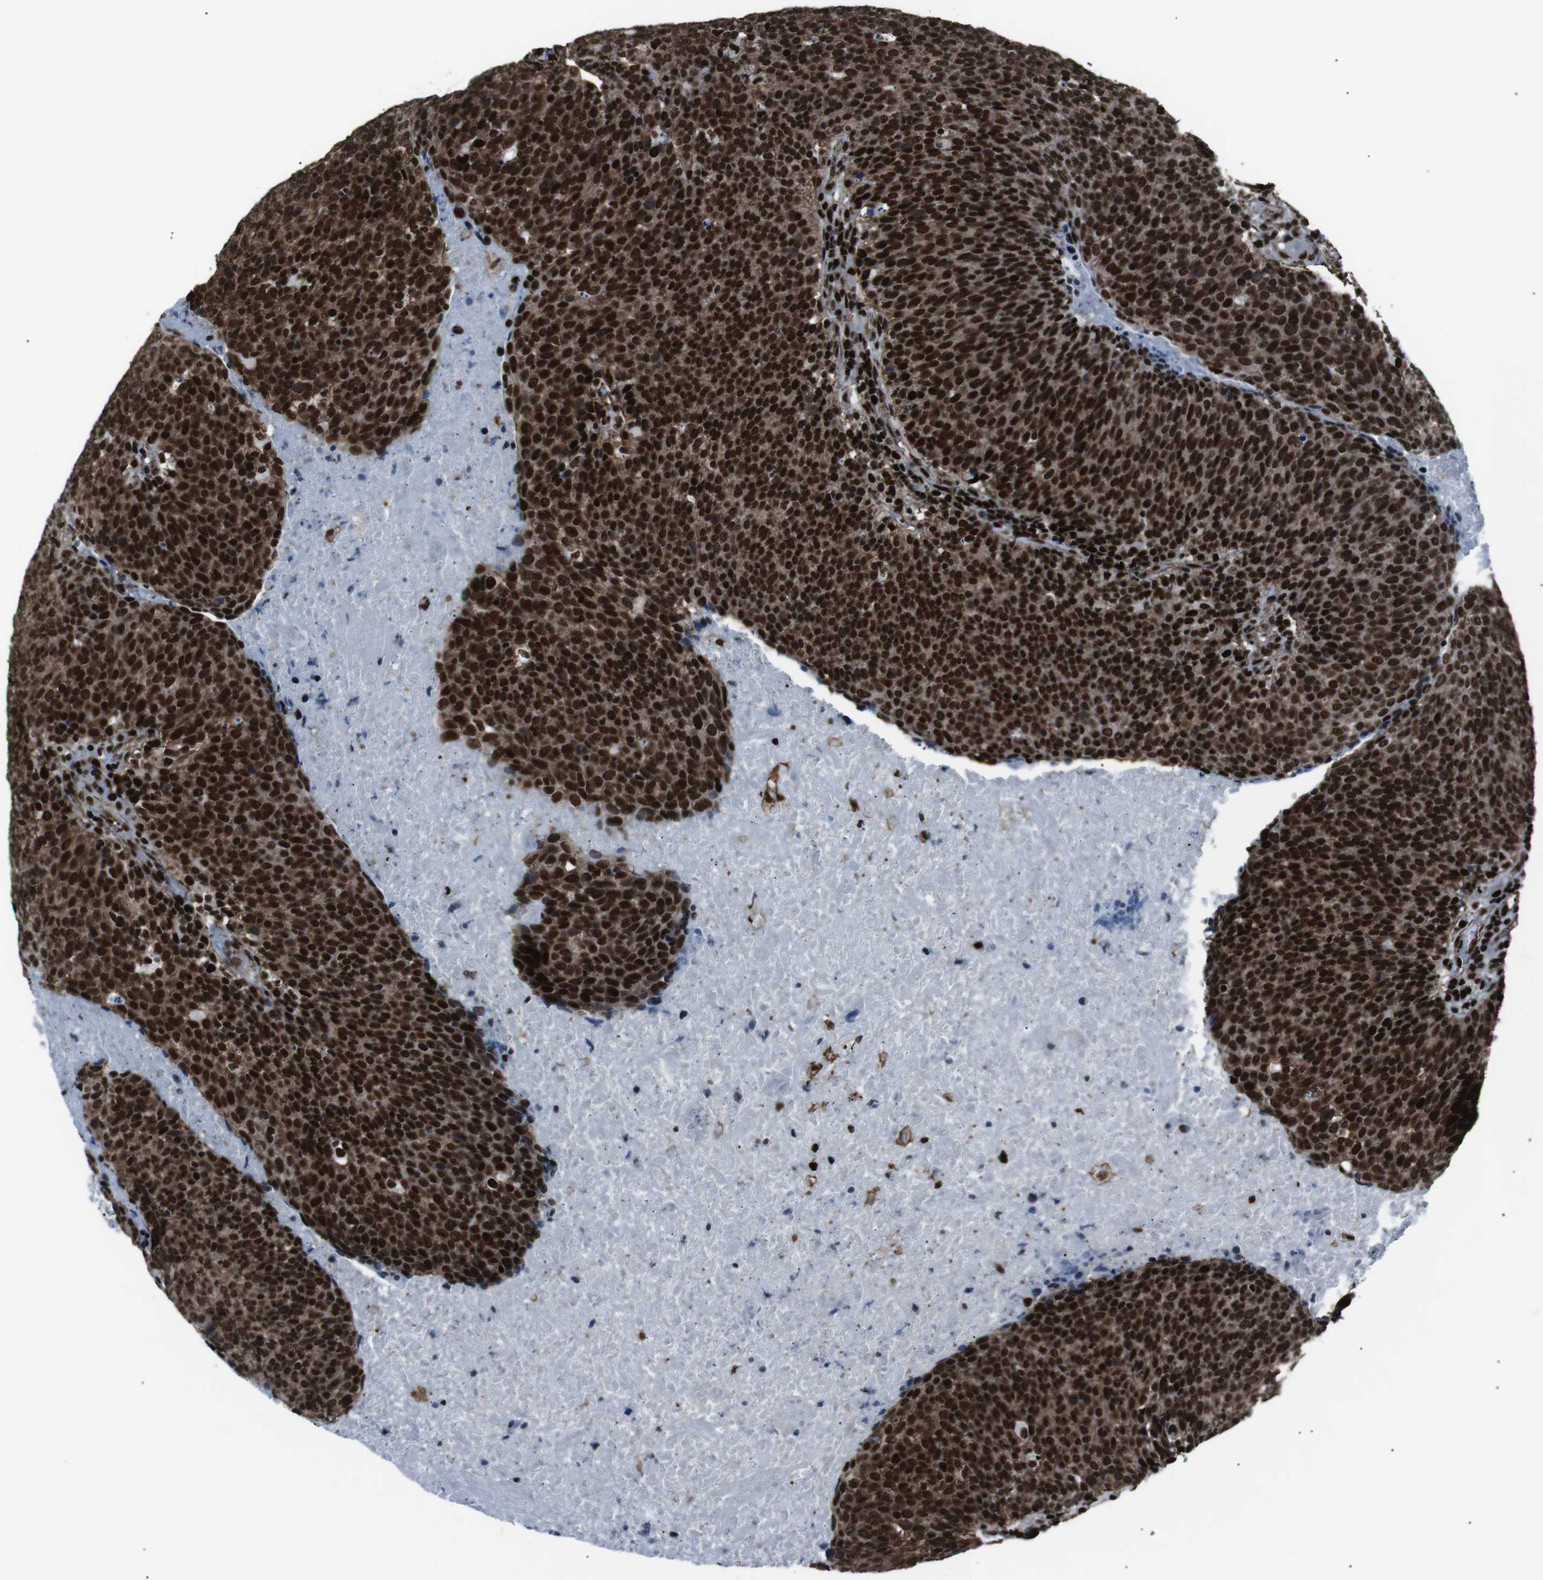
{"staining": {"intensity": "strong", "quantity": ">75%", "location": "cytoplasmic/membranous,nuclear"}, "tissue": "head and neck cancer", "cell_type": "Tumor cells", "image_type": "cancer", "snomed": [{"axis": "morphology", "description": "Squamous cell carcinoma, NOS"}, {"axis": "morphology", "description": "Squamous cell carcinoma, metastatic, NOS"}, {"axis": "topography", "description": "Lymph node"}, {"axis": "topography", "description": "Head-Neck"}], "caption": "IHC (DAB) staining of head and neck squamous cell carcinoma reveals strong cytoplasmic/membranous and nuclear protein expression in about >75% of tumor cells.", "gene": "HNRNPU", "patient": {"sex": "male", "age": 62}}